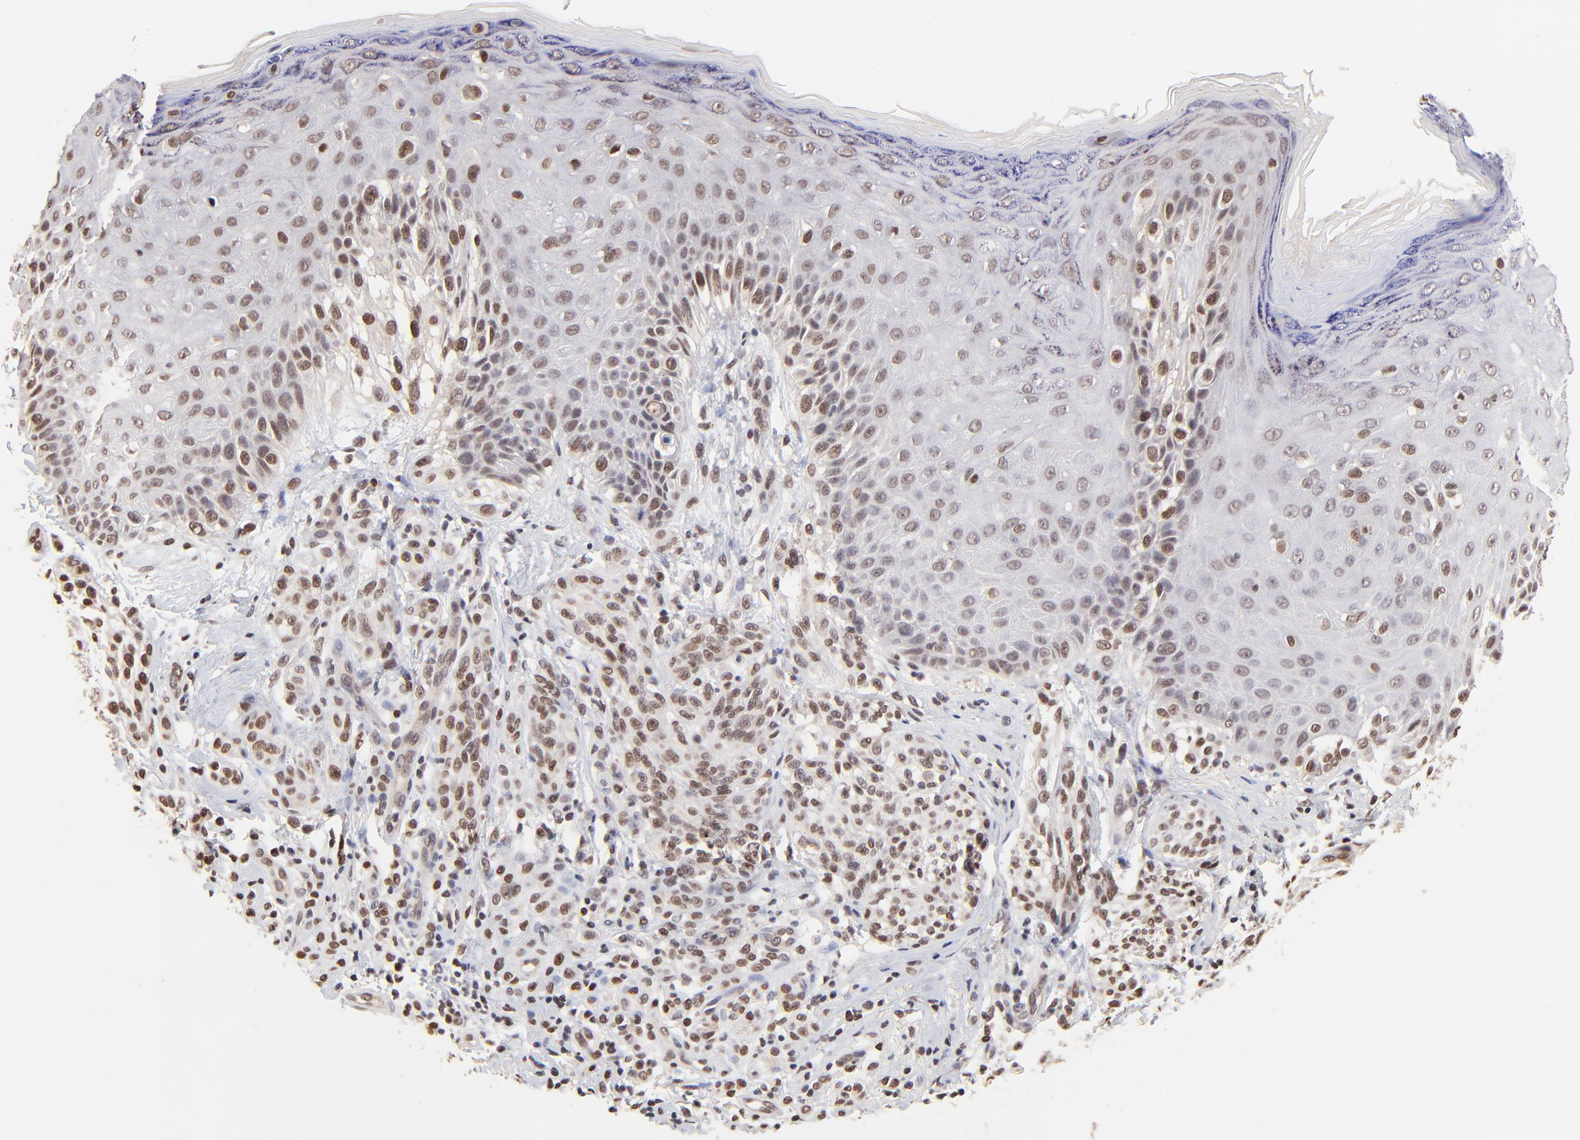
{"staining": {"intensity": "moderate", "quantity": ">75%", "location": "nuclear"}, "tissue": "melanoma", "cell_type": "Tumor cells", "image_type": "cancer", "snomed": [{"axis": "morphology", "description": "Malignant melanoma, NOS"}, {"axis": "topography", "description": "Skin"}], "caption": "Protein analysis of melanoma tissue reveals moderate nuclear positivity in approximately >75% of tumor cells.", "gene": "DSN1", "patient": {"sex": "male", "age": 57}}